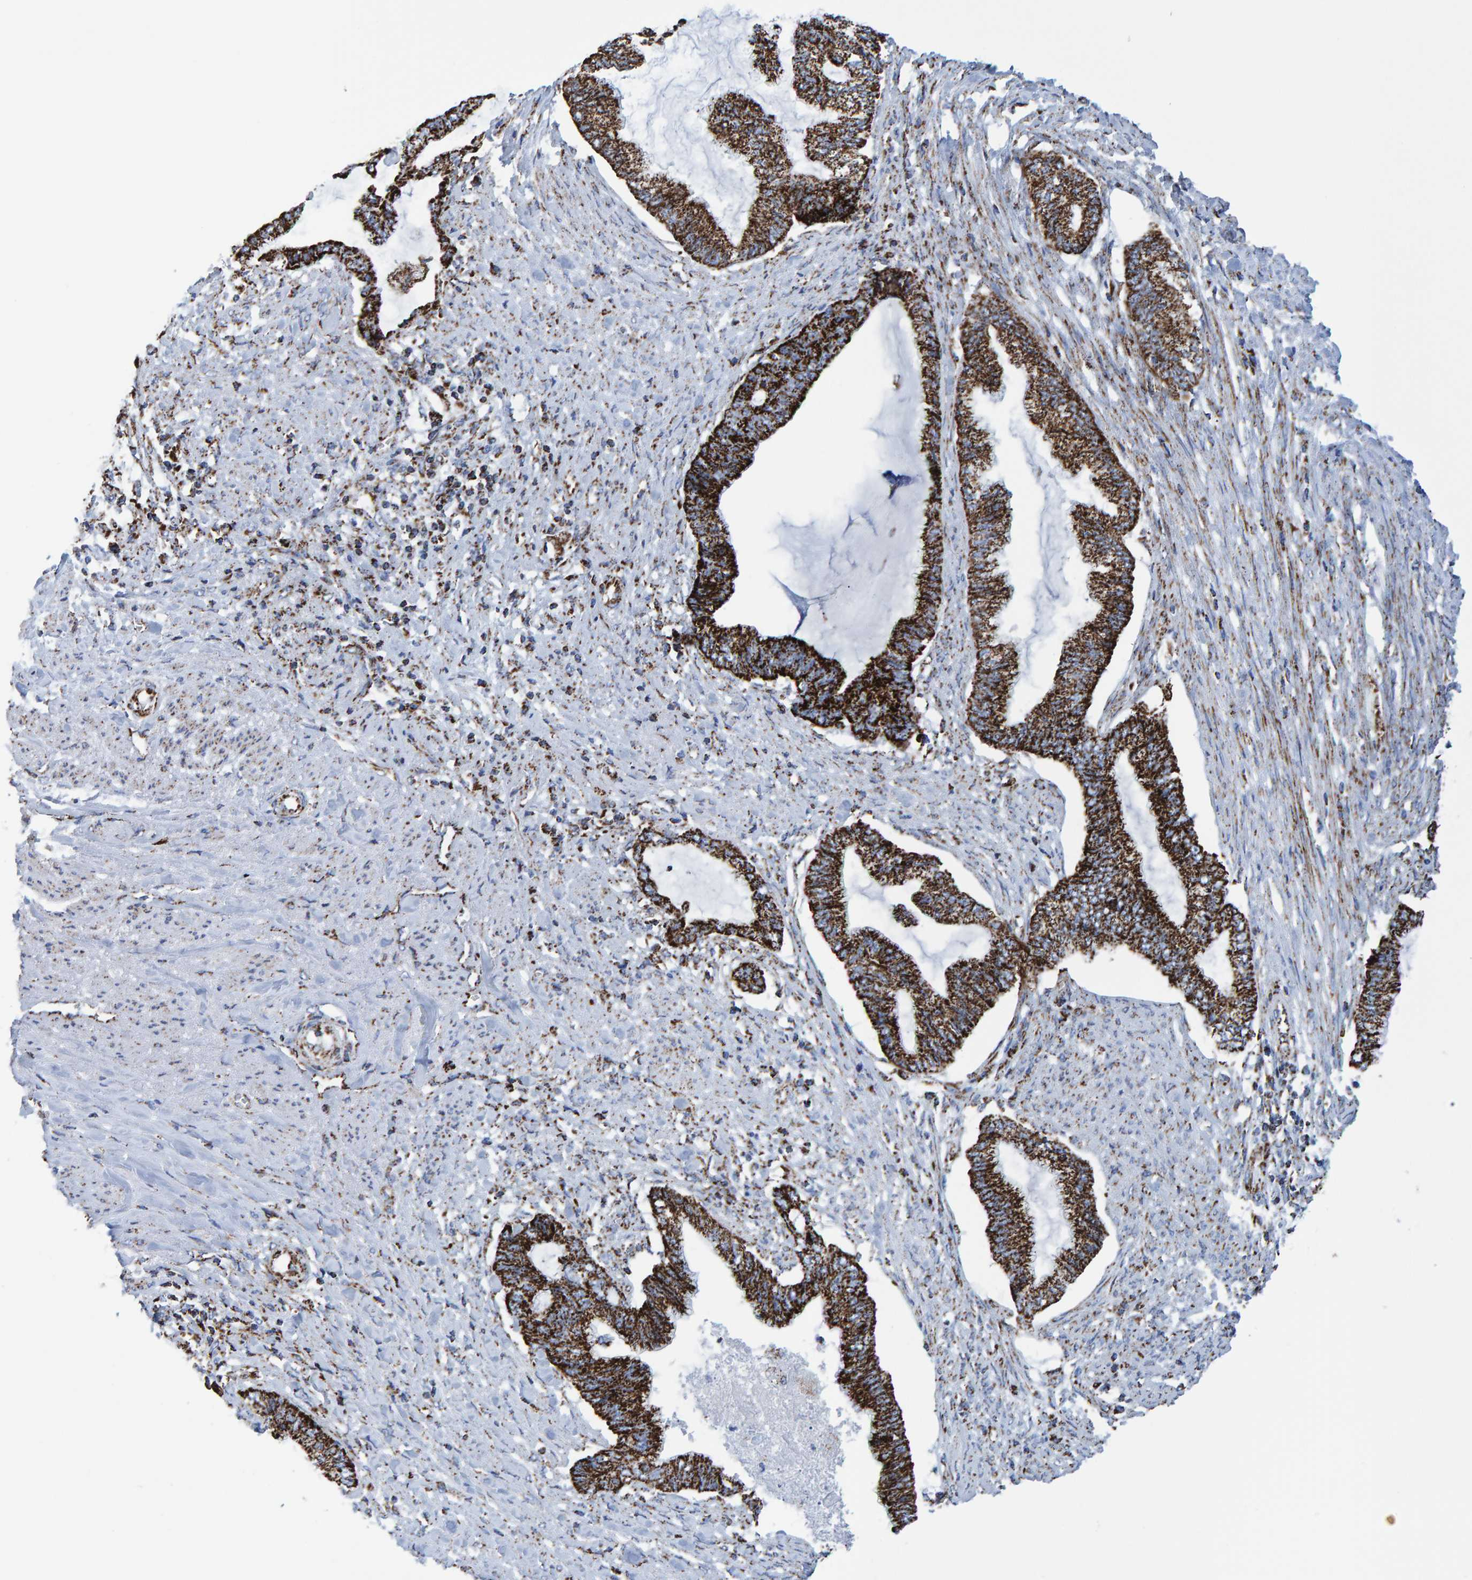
{"staining": {"intensity": "strong", "quantity": ">75%", "location": "cytoplasmic/membranous"}, "tissue": "endometrial cancer", "cell_type": "Tumor cells", "image_type": "cancer", "snomed": [{"axis": "morphology", "description": "Adenocarcinoma, NOS"}, {"axis": "topography", "description": "Endometrium"}], "caption": "Immunohistochemistry of human endometrial adenocarcinoma exhibits high levels of strong cytoplasmic/membranous expression in about >75% of tumor cells.", "gene": "ENSG00000262660", "patient": {"sex": "female", "age": 86}}